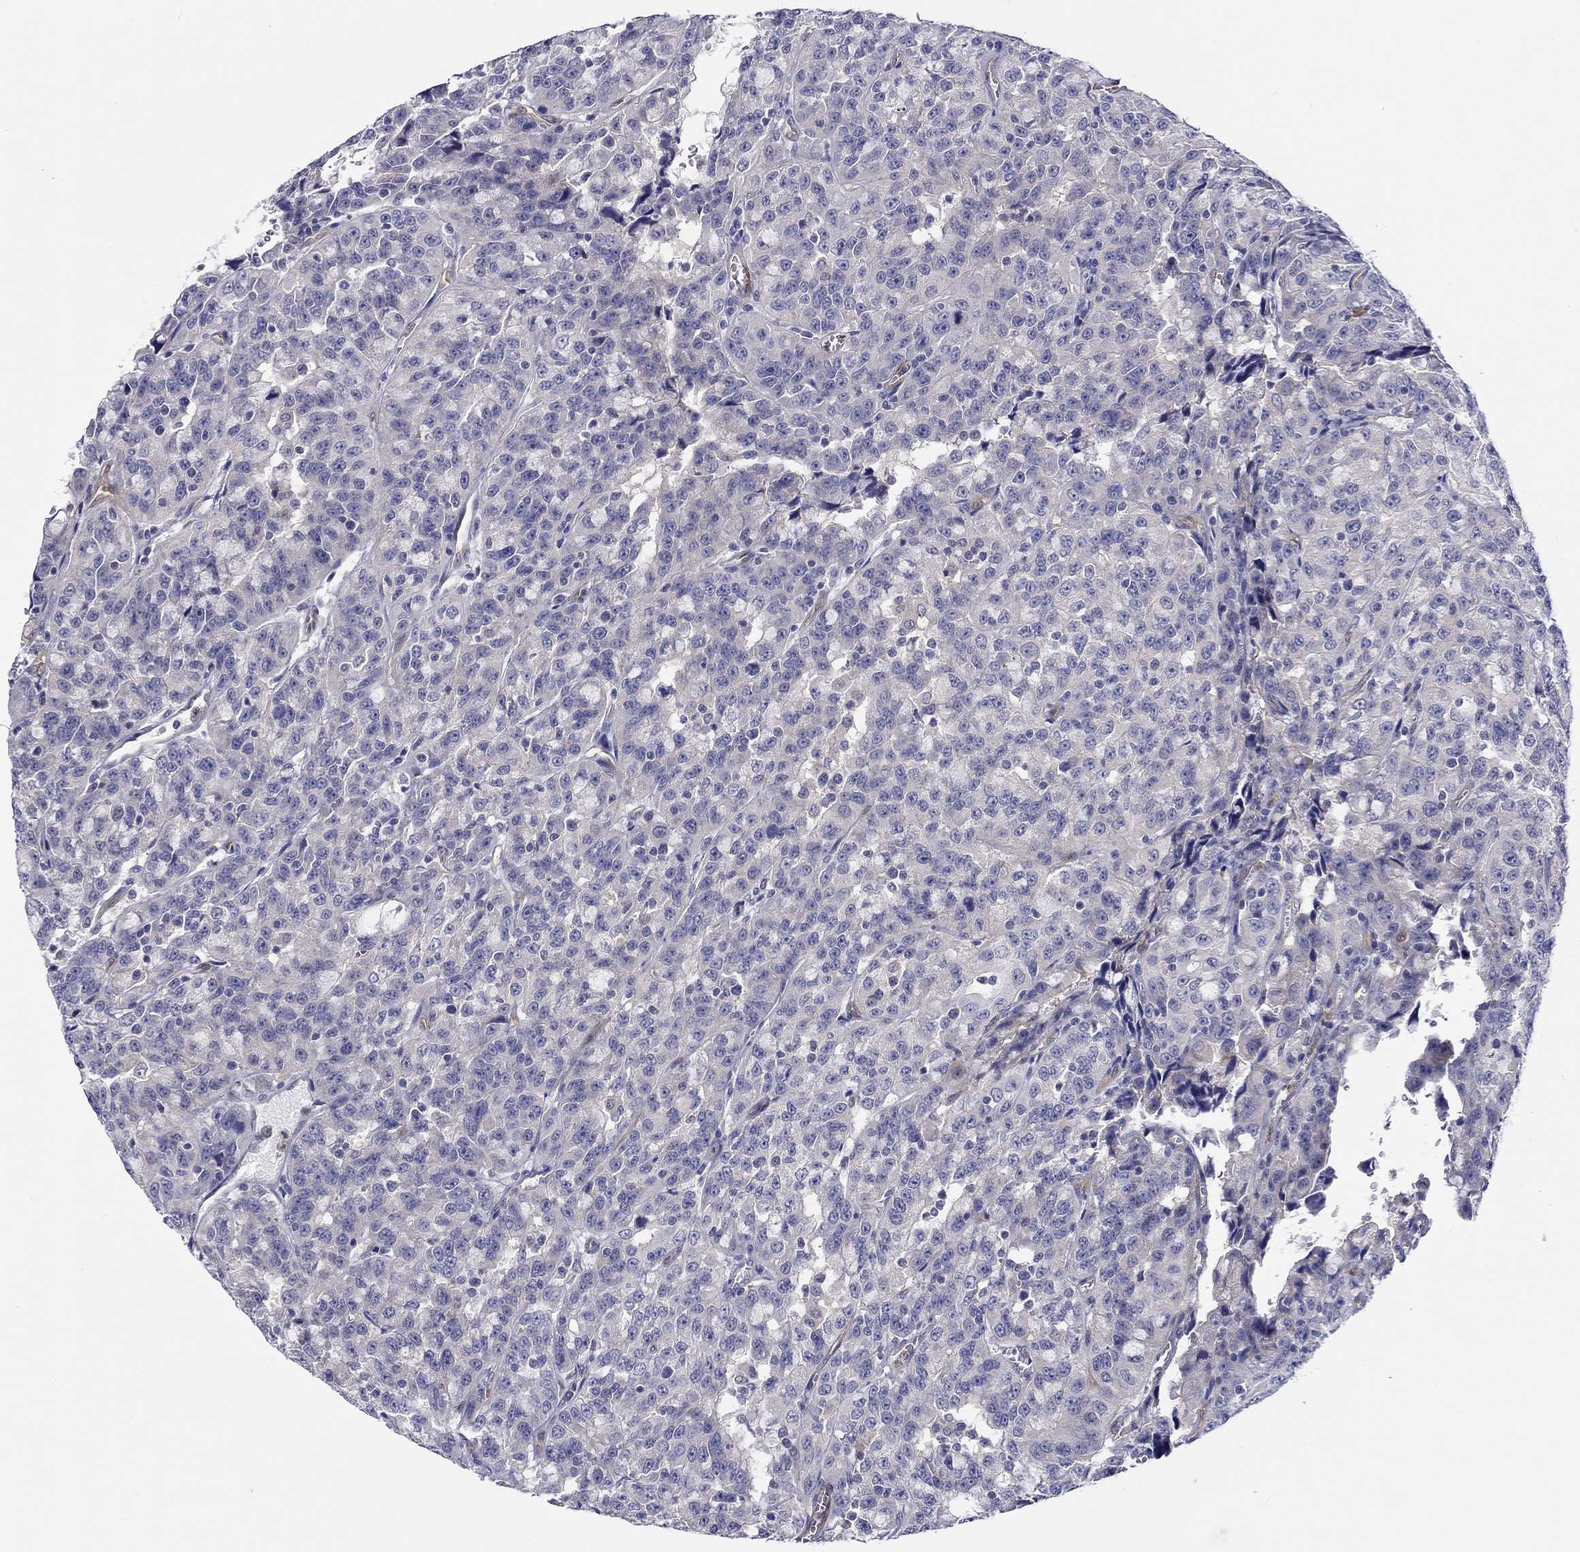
{"staining": {"intensity": "negative", "quantity": "none", "location": "none"}, "tissue": "urothelial cancer", "cell_type": "Tumor cells", "image_type": "cancer", "snomed": [{"axis": "morphology", "description": "Urothelial carcinoma, NOS"}, {"axis": "morphology", "description": "Urothelial carcinoma, High grade"}, {"axis": "topography", "description": "Urinary bladder"}], "caption": "IHC of urothelial carcinoma (high-grade) displays no expression in tumor cells.", "gene": "ABCG4", "patient": {"sex": "female", "age": 73}}